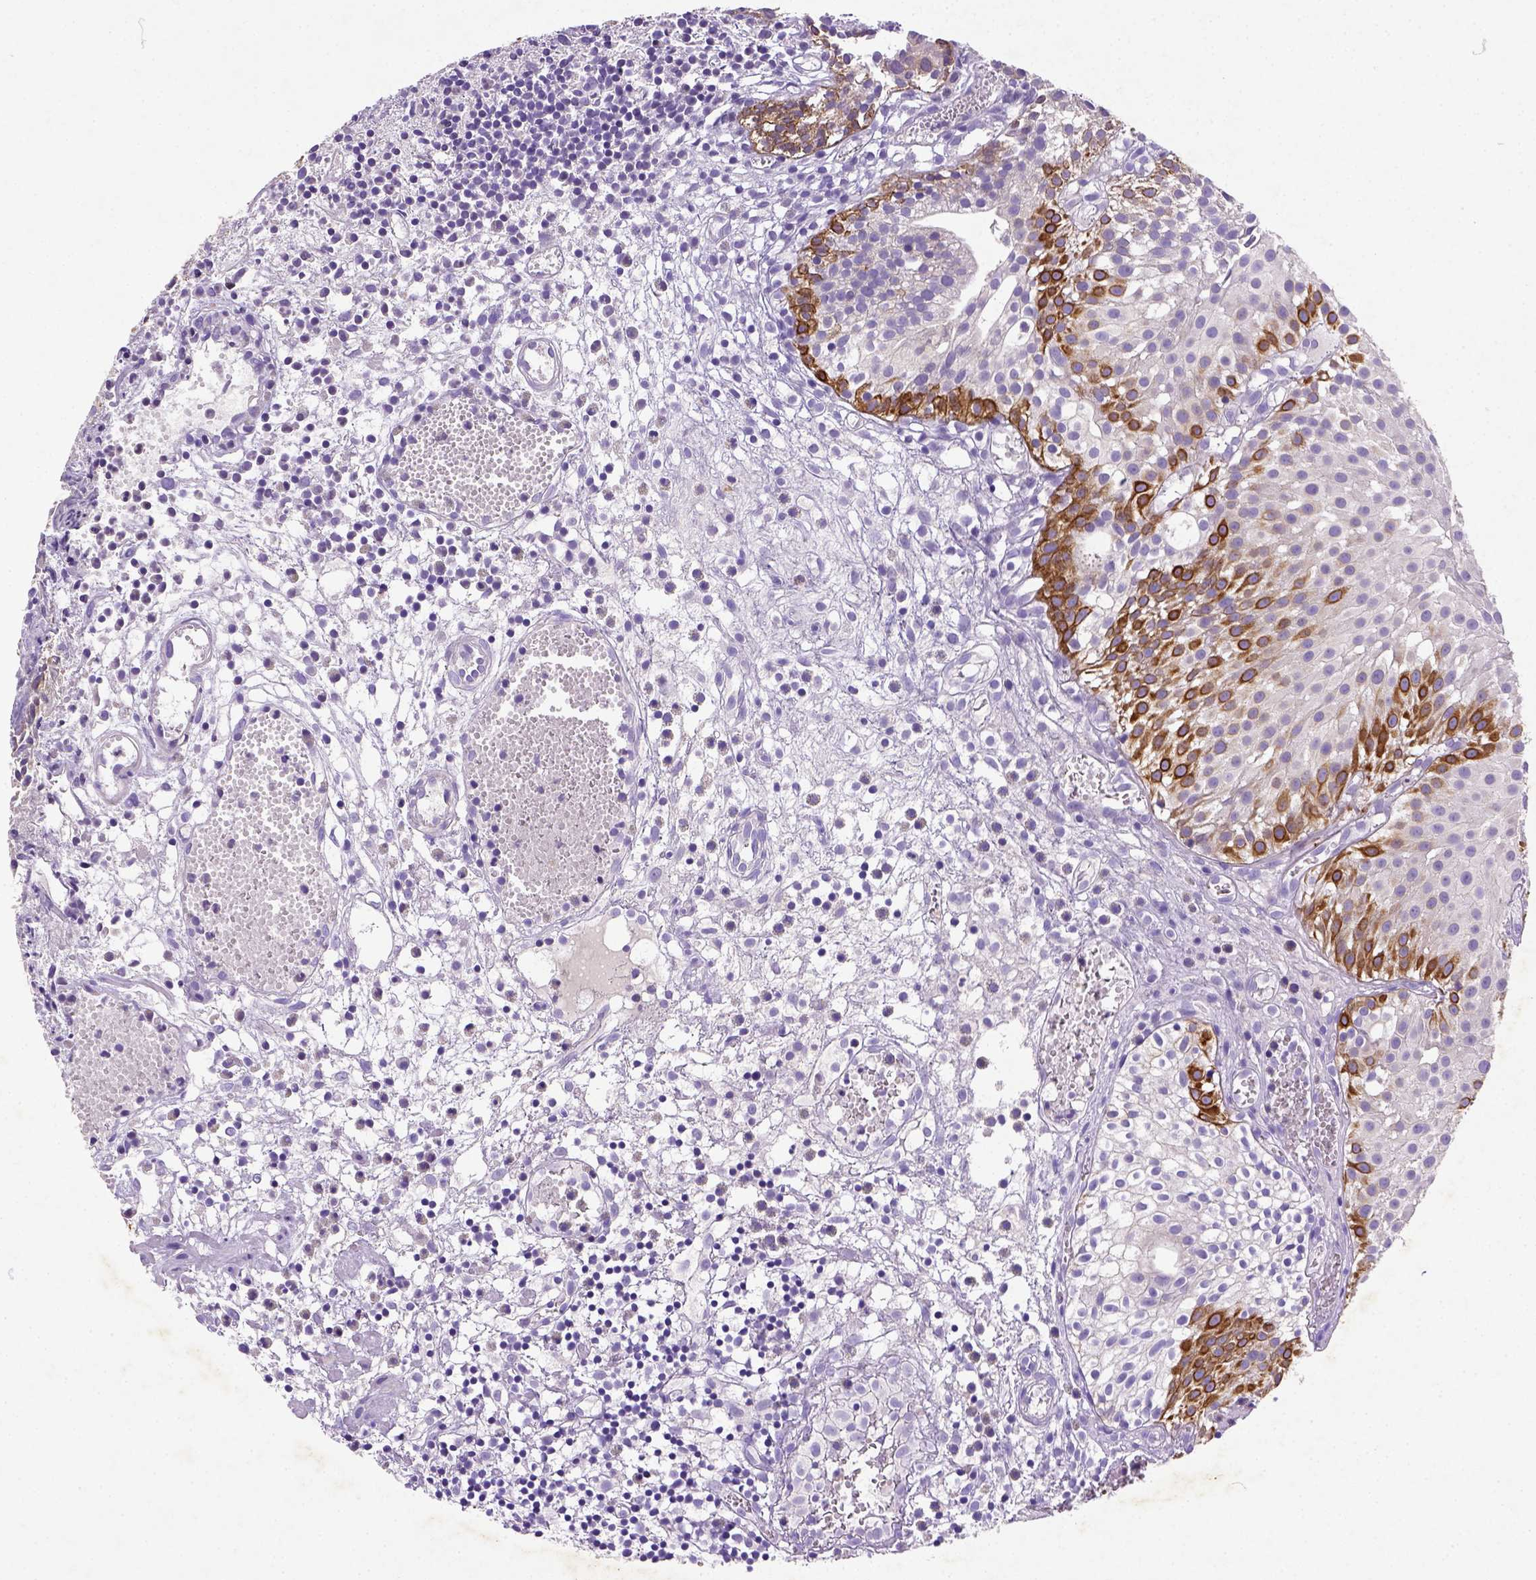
{"staining": {"intensity": "strong", "quantity": "<25%", "location": "cytoplasmic/membranous"}, "tissue": "urothelial cancer", "cell_type": "Tumor cells", "image_type": "cancer", "snomed": [{"axis": "morphology", "description": "Urothelial carcinoma, Low grade"}, {"axis": "topography", "description": "Urinary bladder"}], "caption": "There is medium levels of strong cytoplasmic/membranous expression in tumor cells of low-grade urothelial carcinoma, as demonstrated by immunohistochemical staining (brown color).", "gene": "NUDT2", "patient": {"sex": "male", "age": 79}}